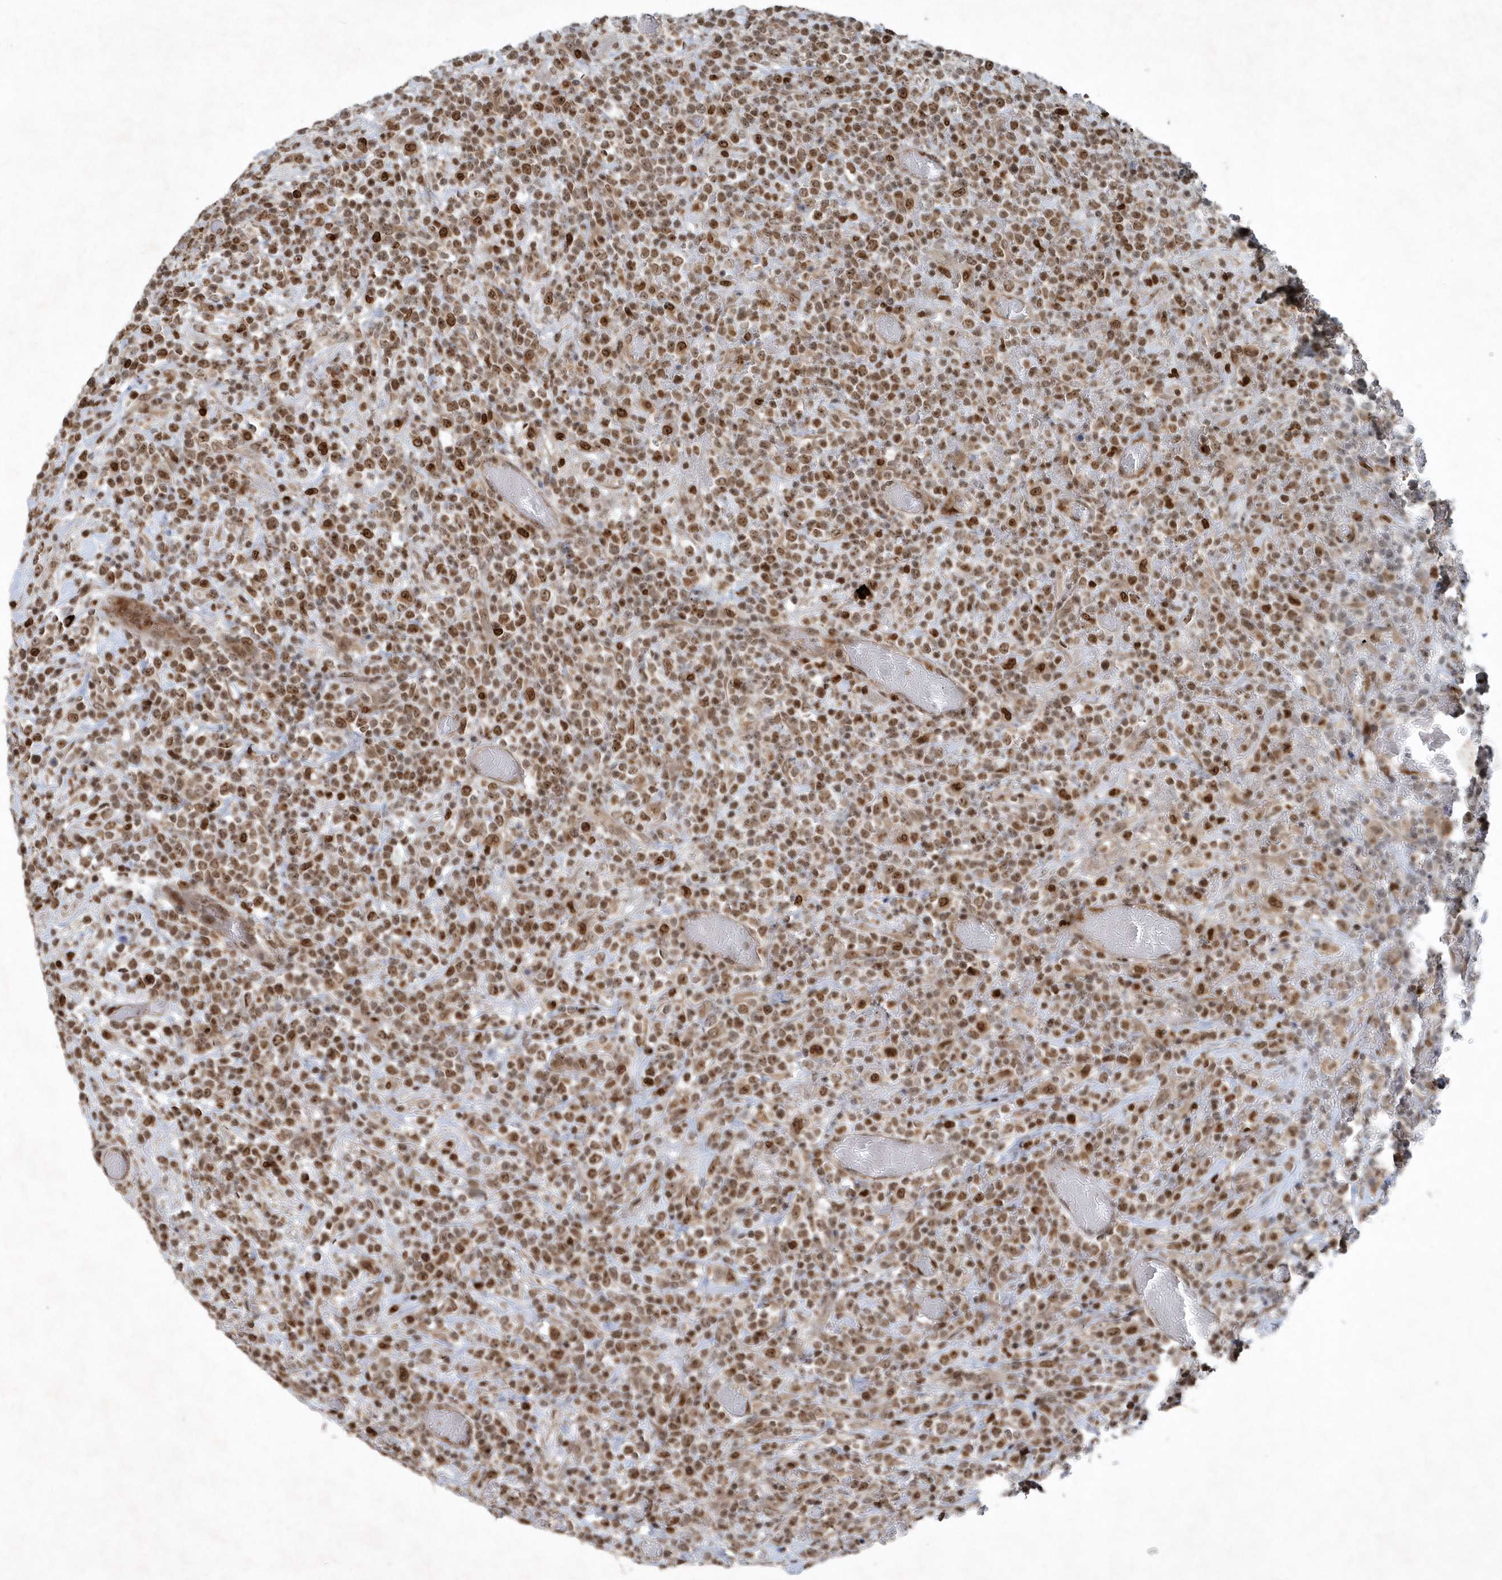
{"staining": {"intensity": "moderate", "quantity": ">75%", "location": "nuclear"}, "tissue": "lymphoma", "cell_type": "Tumor cells", "image_type": "cancer", "snomed": [{"axis": "morphology", "description": "Malignant lymphoma, non-Hodgkin's type, High grade"}, {"axis": "topography", "description": "Colon"}], "caption": "Brown immunohistochemical staining in malignant lymphoma, non-Hodgkin's type (high-grade) shows moderate nuclear positivity in approximately >75% of tumor cells.", "gene": "QTRT2", "patient": {"sex": "female", "age": 53}}